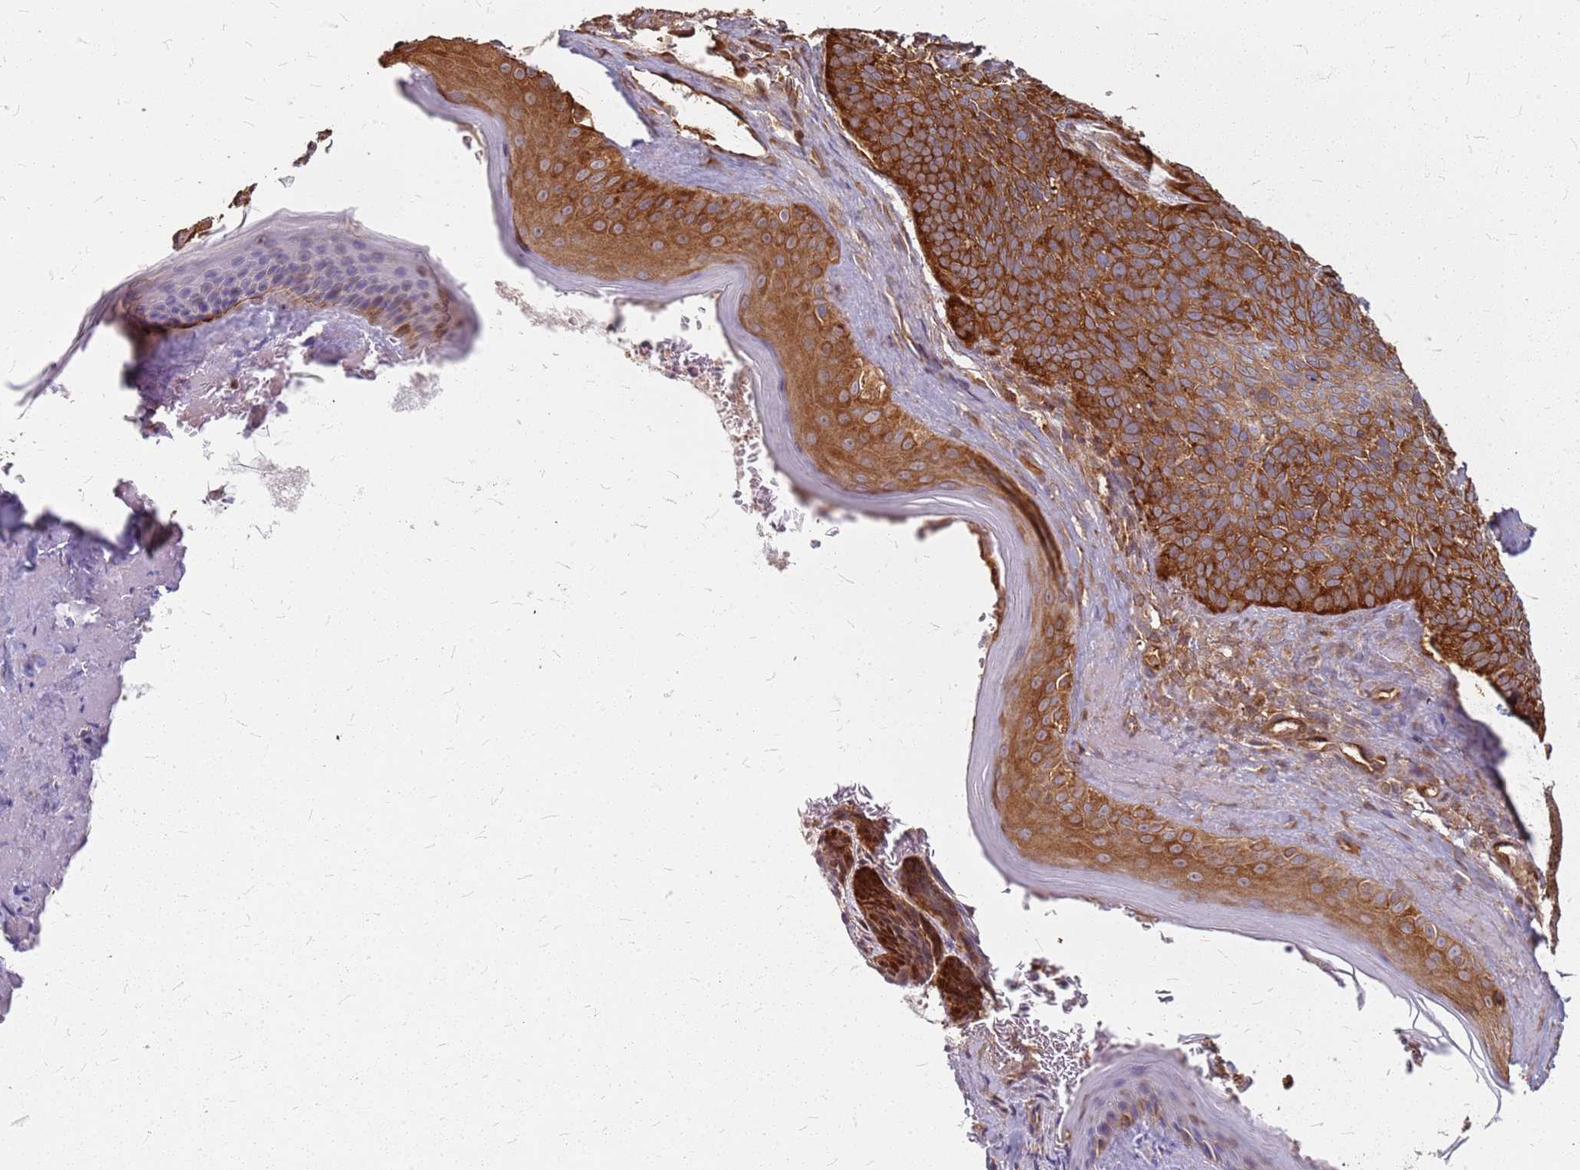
{"staining": {"intensity": "strong", "quantity": ">75%", "location": "cytoplasmic/membranous"}, "tissue": "skin cancer", "cell_type": "Tumor cells", "image_type": "cancer", "snomed": [{"axis": "morphology", "description": "Basal cell carcinoma"}, {"axis": "topography", "description": "Skin"}], "caption": "This histopathology image displays skin basal cell carcinoma stained with immunohistochemistry (IHC) to label a protein in brown. The cytoplasmic/membranous of tumor cells show strong positivity for the protein. Nuclei are counter-stained blue.", "gene": "HDX", "patient": {"sex": "male", "age": 85}}